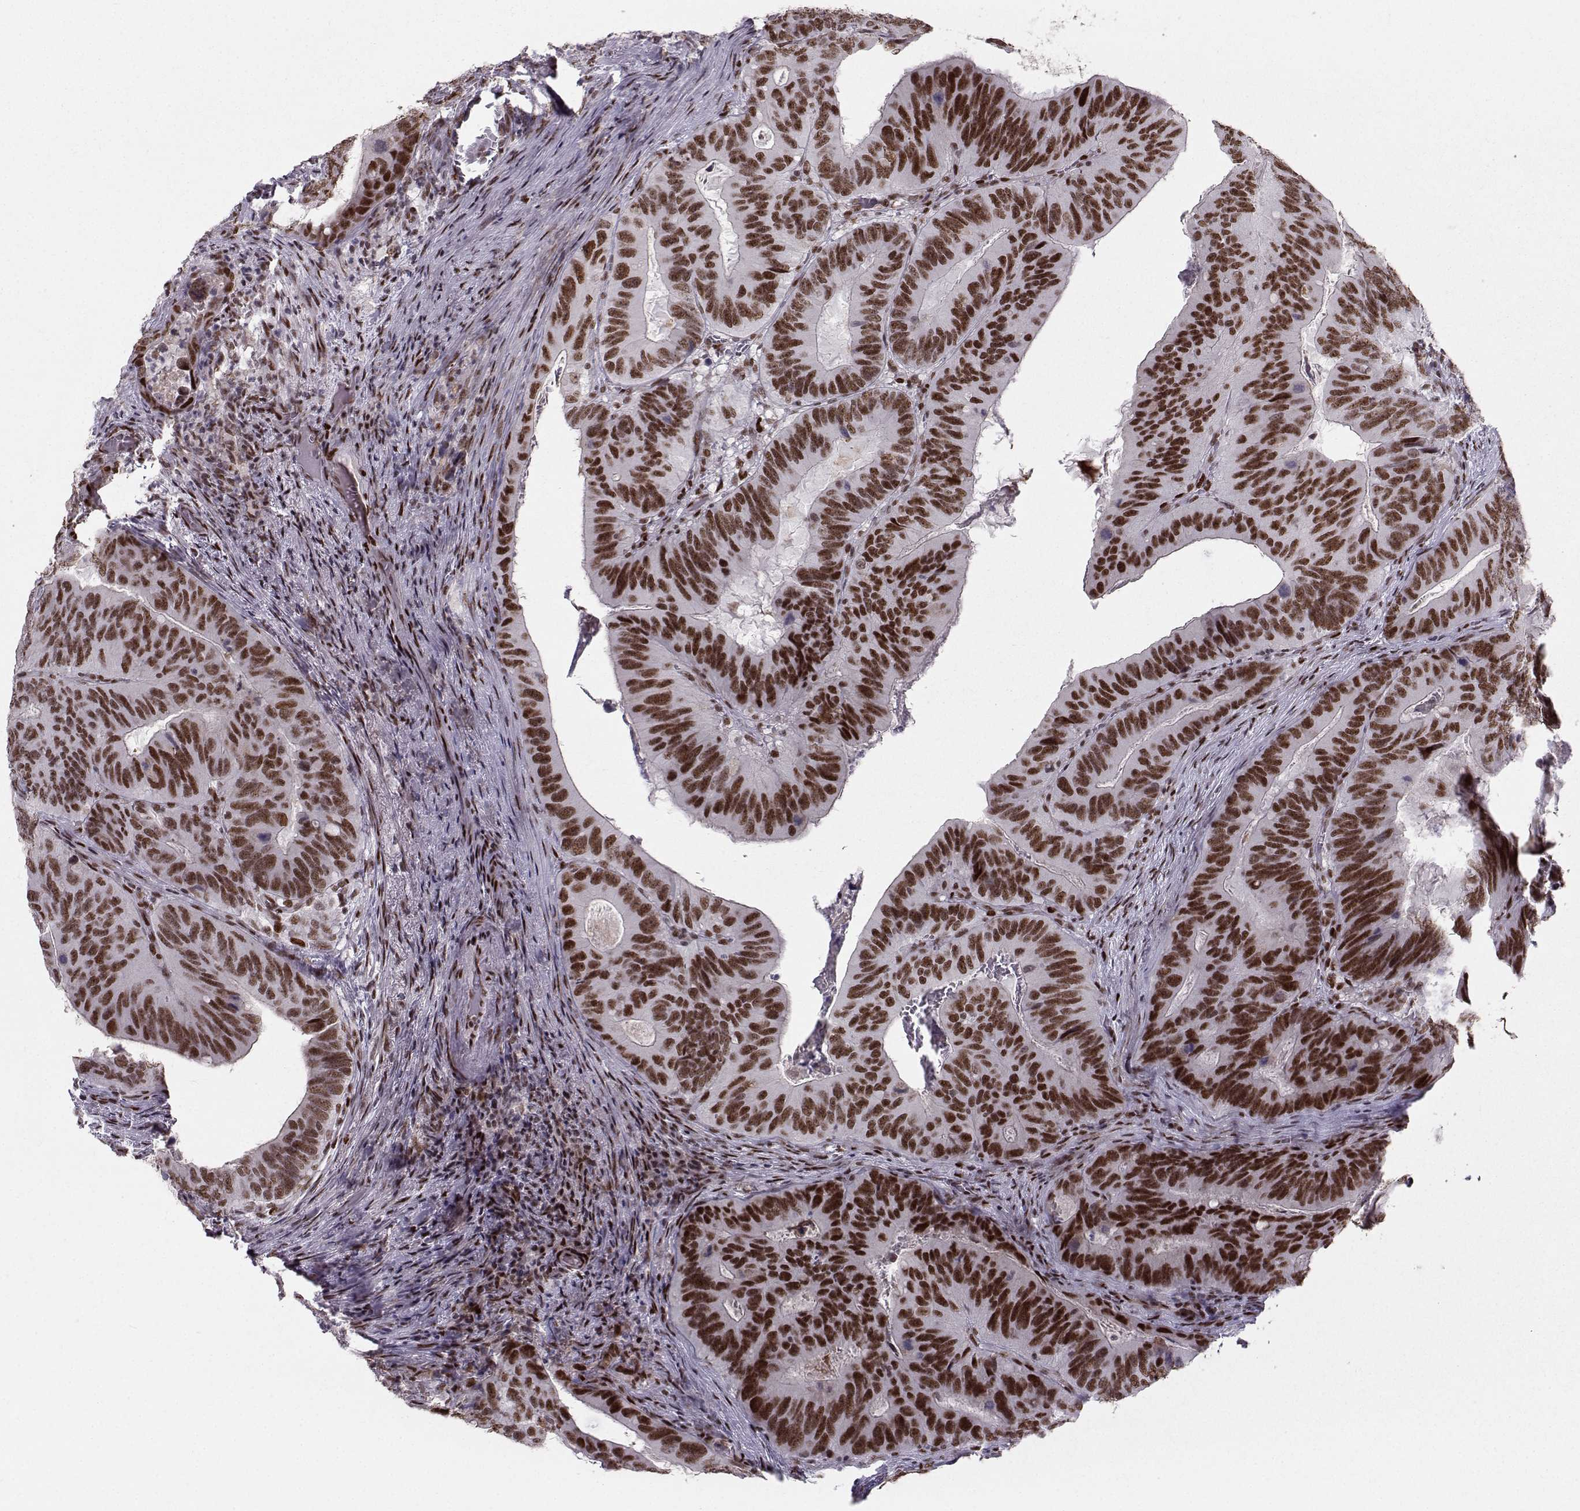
{"staining": {"intensity": "strong", "quantity": ">75%", "location": "nuclear"}, "tissue": "colorectal cancer", "cell_type": "Tumor cells", "image_type": "cancer", "snomed": [{"axis": "morphology", "description": "Adenocarcinoma, NOS"}, {"axis": "topography", "description": "Colon"}], "caption": "Protein staining by IHC shows strong nuclear staining in about >75% of tumor cells in colorectal cancer.", "gene": "SNAPC2", "patient": {"sex": "male", "age": 79}}